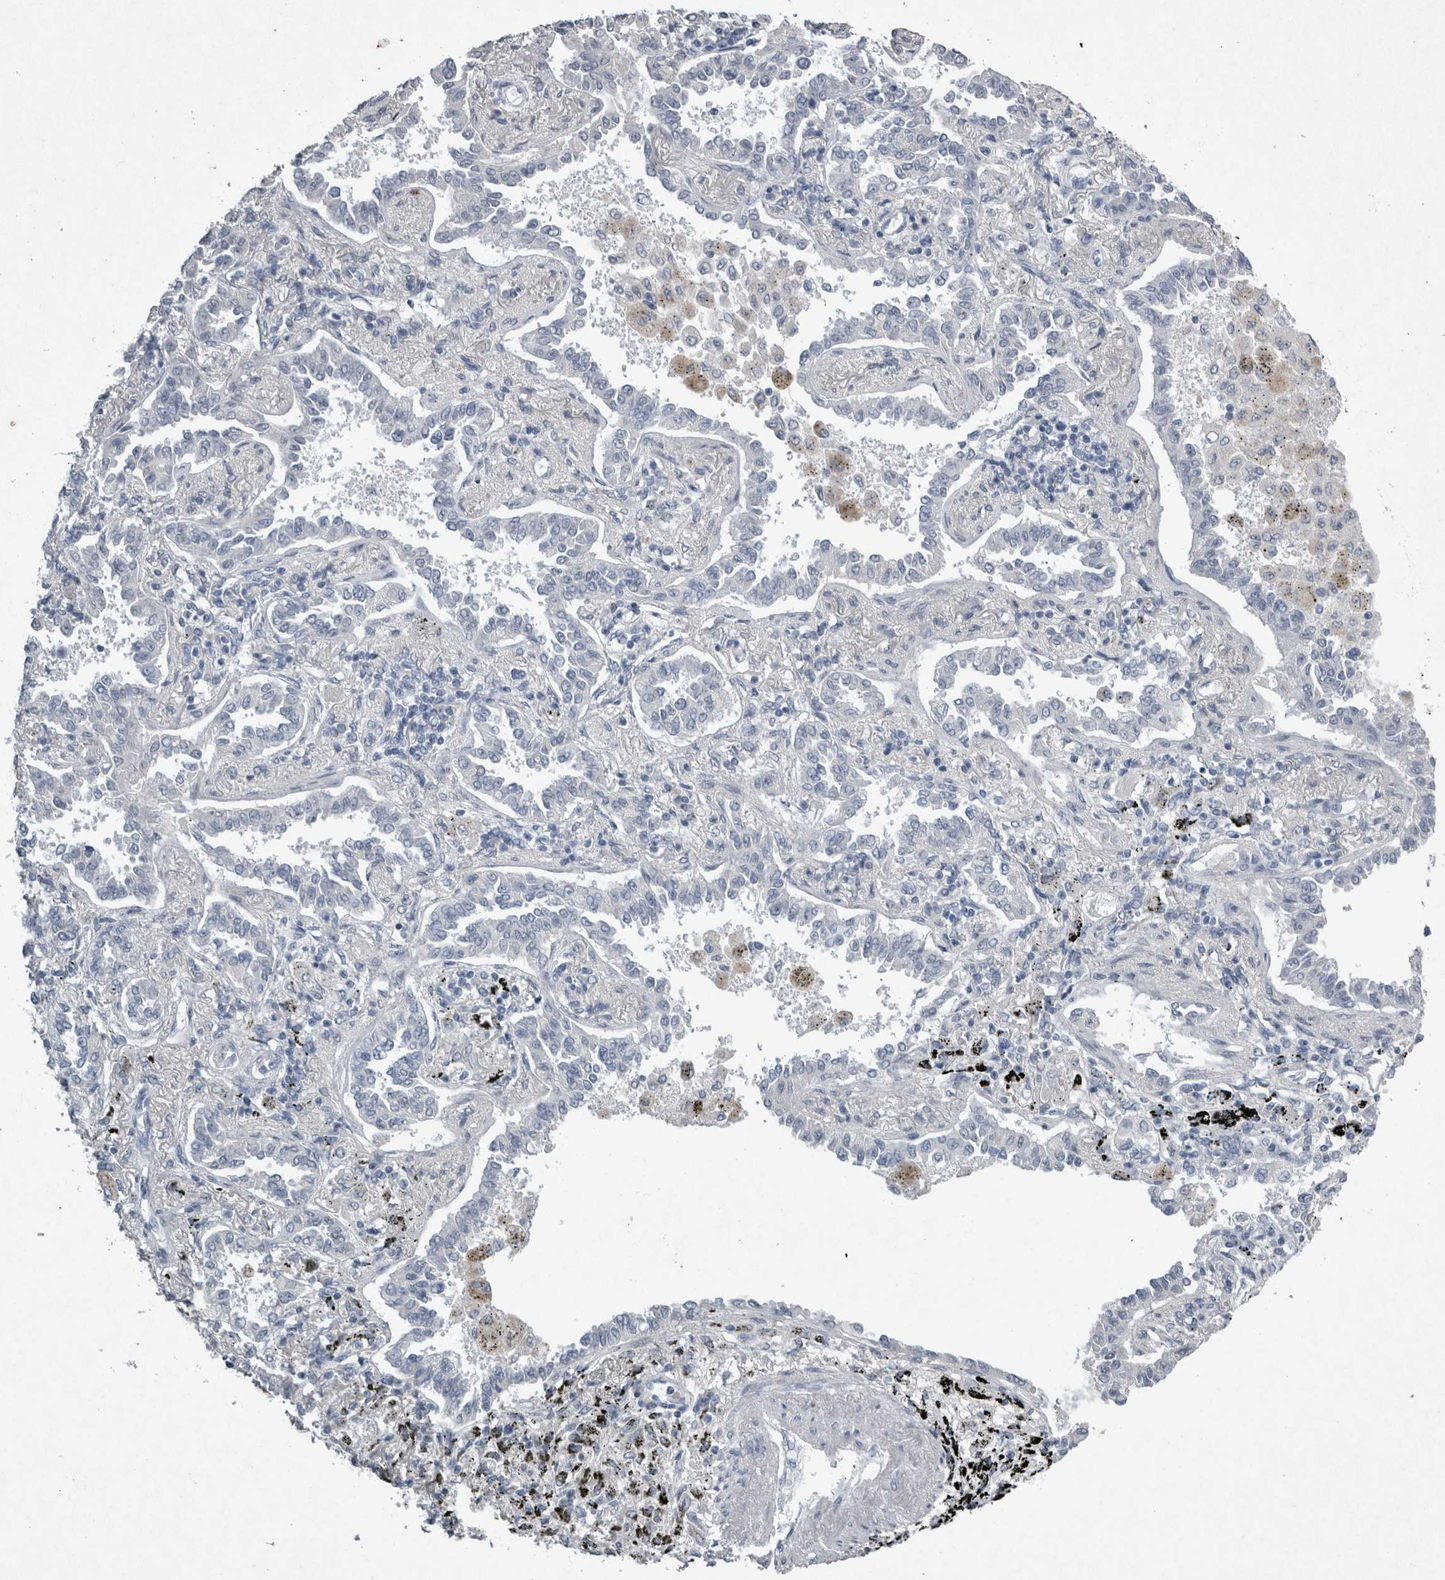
{"staining": {"intensity": "negative", "quantity": "none", "location": "none"}, "tissue": "lung cancer", "cell_type": "Tumor cells", "image_type": "cancer", "snomed": [{"axis": "morphology", "description": "Normal tissue, NOS"}, {"axis": "morphology", "description": "Adenocarcinoma, NOS"}, {"axis": "topography", "description": "Lung"}], "caption": "DAB (3,3'-diaminobenzidine) immunohistochemical staining of human lung cancer (adenocarcinoma) reveals no significant positivity in tumor cells.", "gene": "PDX1", "patient": {"sex": "male", "age": 59}}